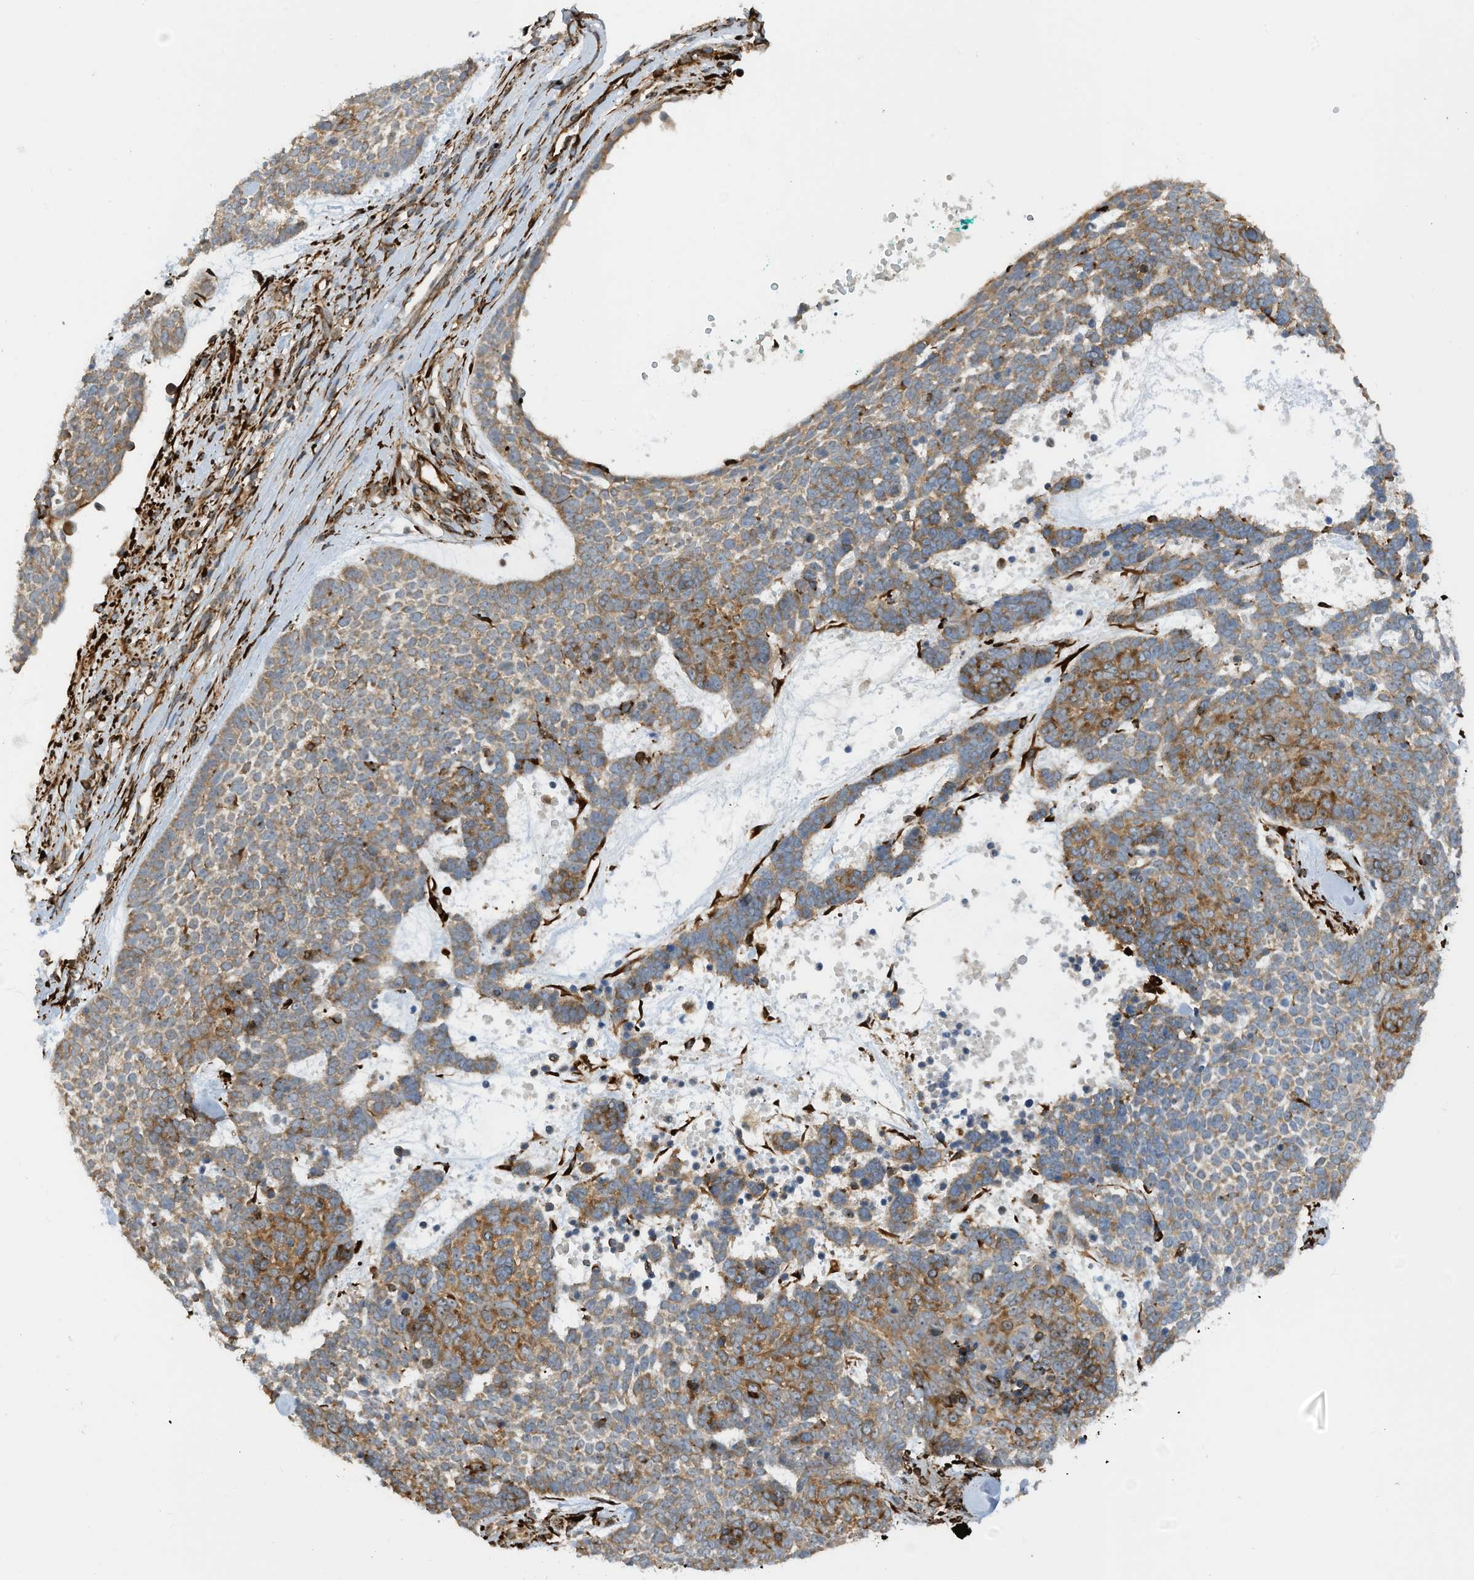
{"staining": {"intensity": "moderate", "quantity": "25%-75%", "location": "cytoplasmic/membranous"}, "tissue": "skin cancer", "cell_type": "Tumor cells", "image_type": "cancer", "snomed": [{"axis": "morphology", "description": "Basal cell carcinoma"}, {"axis": "topography", "description": "Skin"}], "caption": "Basal cell carcinoma (skin) stained for a protein (brown) displays moderate cytoplasmic/membranous positive expression in approximately 25%-75% of tumor cells.", "gene": "ZBTB45", "patient": {"sex": "female", "age": 81}}